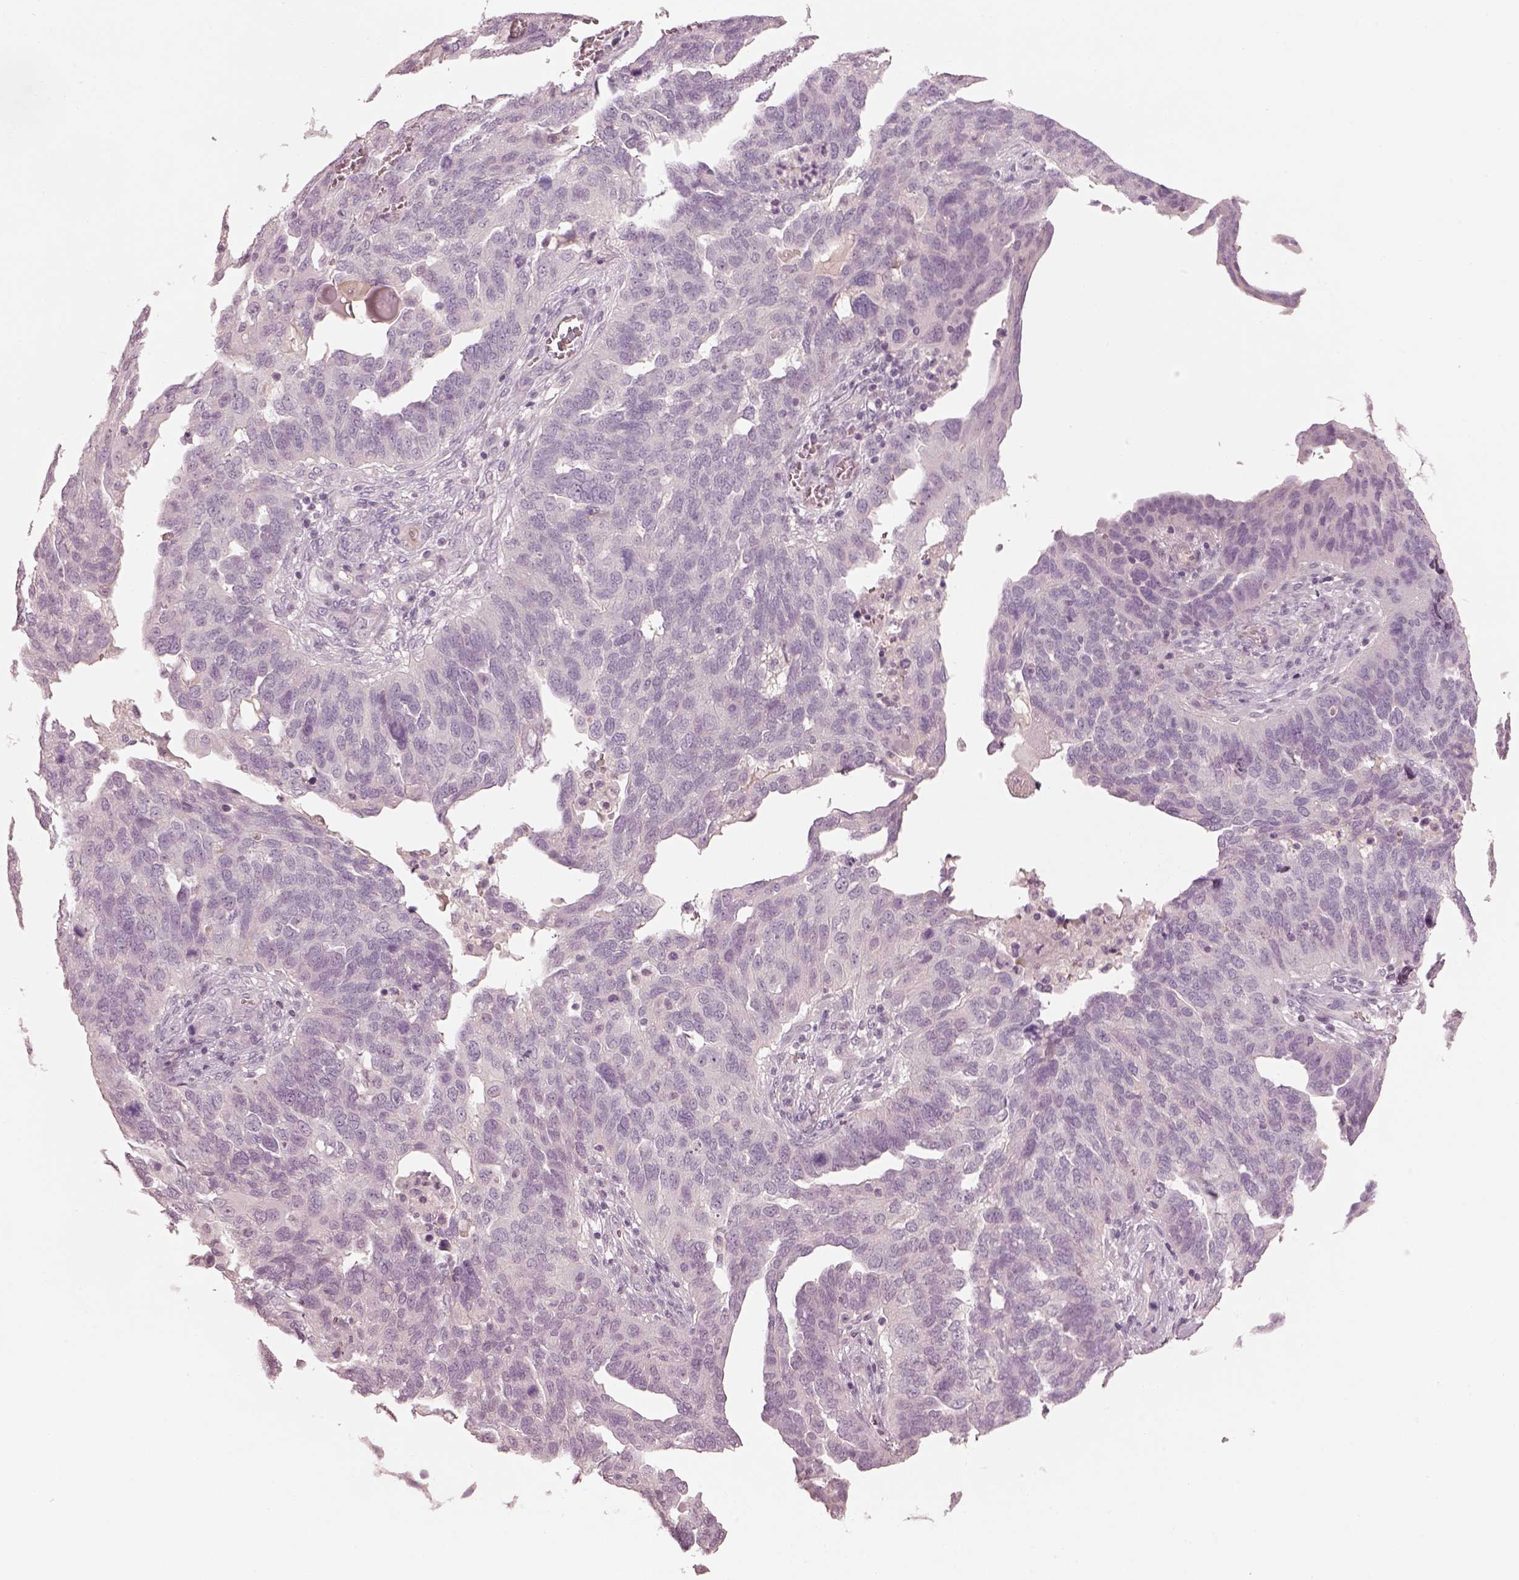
{"staining": {"intensity": "negative", "quantity": "none", "location": "none"}, "tissue": "ovarian cancer", "cell_type": "Tumor cells", "image_type": "cancer", "snomed": [{"axis": "morphology", "description": "Carcinoma, endometroid"}, {"axis": "topography", "description": "Soft tissue"}, {"axis": "topography", "description": "Ovary"}], "caption": "Immunohistochemical staining of human ovarian cancer (endometroid carcinoma) demonstrates no significant positivity in tumor cells.", "gene": "SPATA6L", "patient": {"sex": "female", "age": 52}}